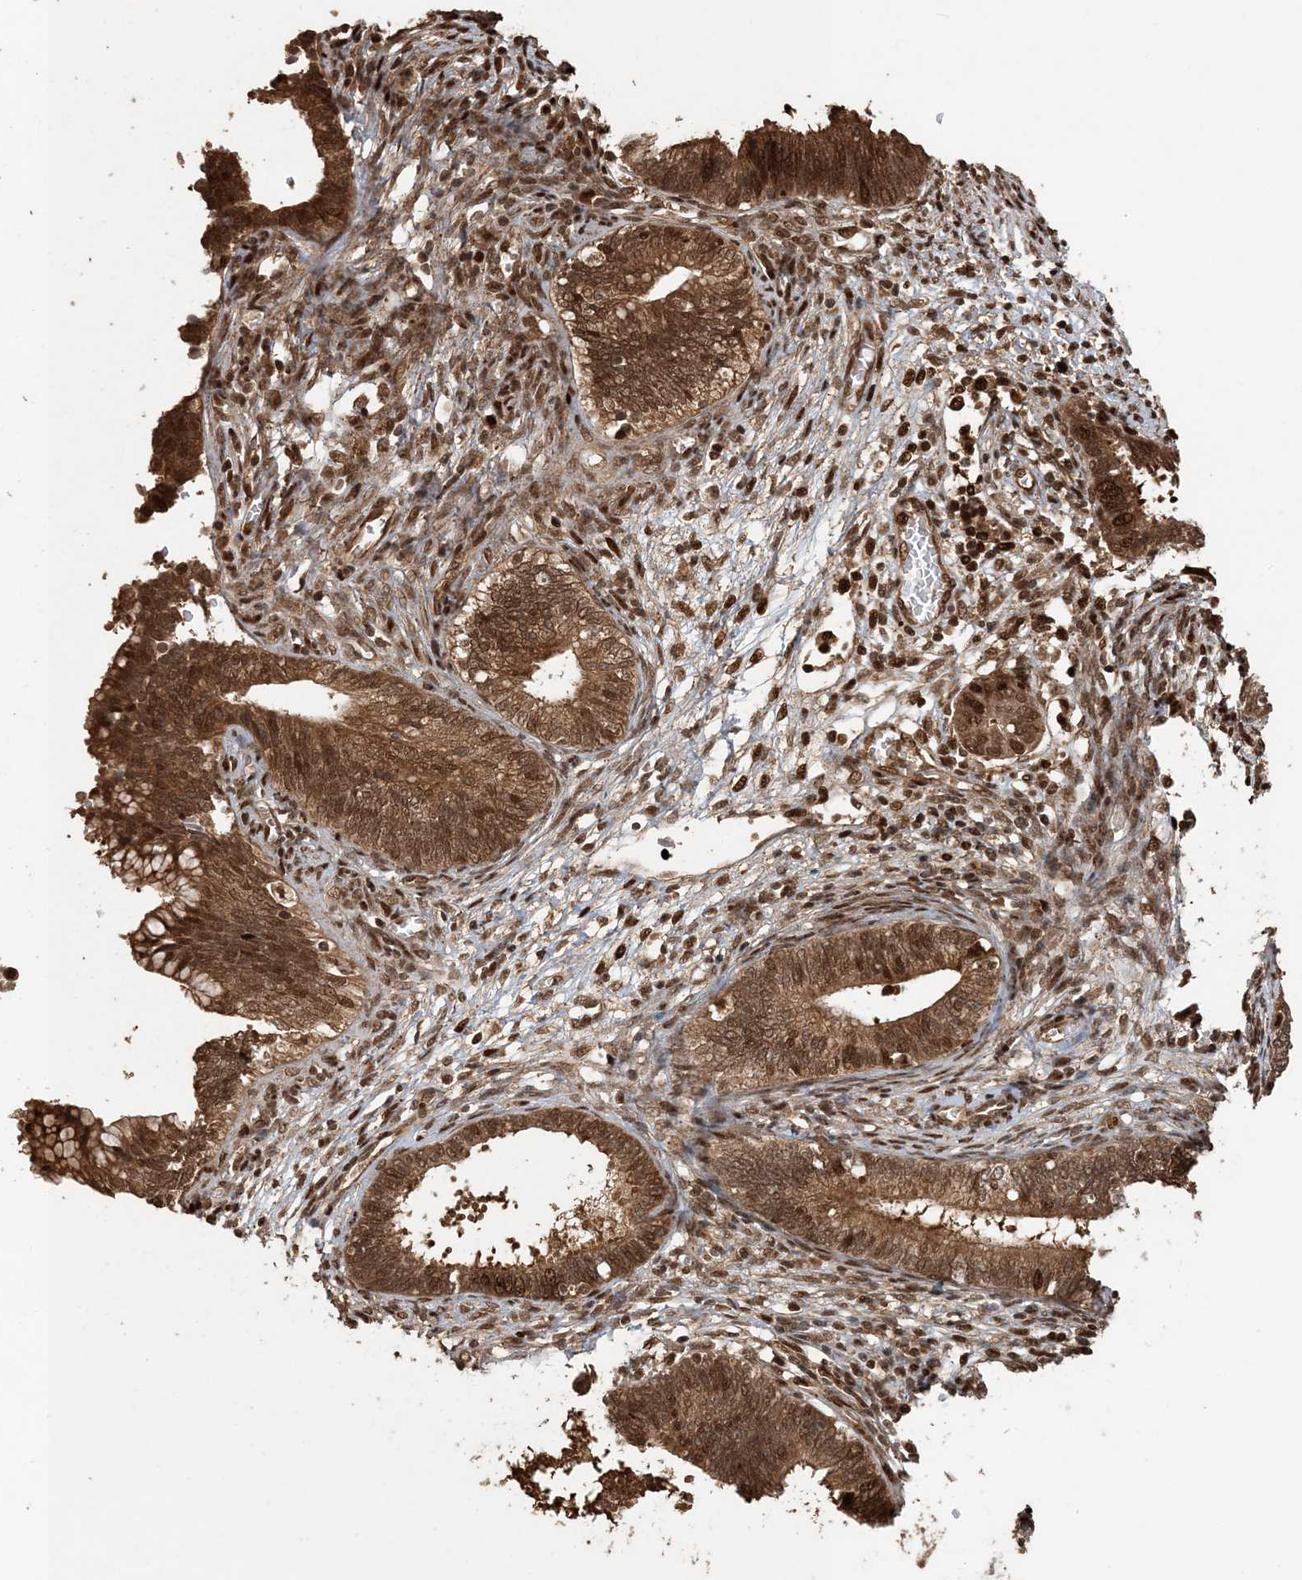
{"staining": {"intensity": "strong", "quantity": ">75%", "location": "cytoplasmic/membranous,nuclear"}, "tissue": "cervical cancer", "cell_type": "Tumor cells", "image_type": "cancer", "snomed": [{"axis": "morphology", "description": "Adenocarcinoma, NOS"}, {"axis": "topography", "description": "Cervix"}], "caption": "DAB (3,3'-diaminobenzidine) immunohistochemical staining of adenocarcinoma (cervical) demonstrates strong cytoplasmic/membranous and nuclear protein staining in approximately >75% of tumor cells.", "gene": "ATP13A2", "patient": {"sex": "female", "age": 44}}